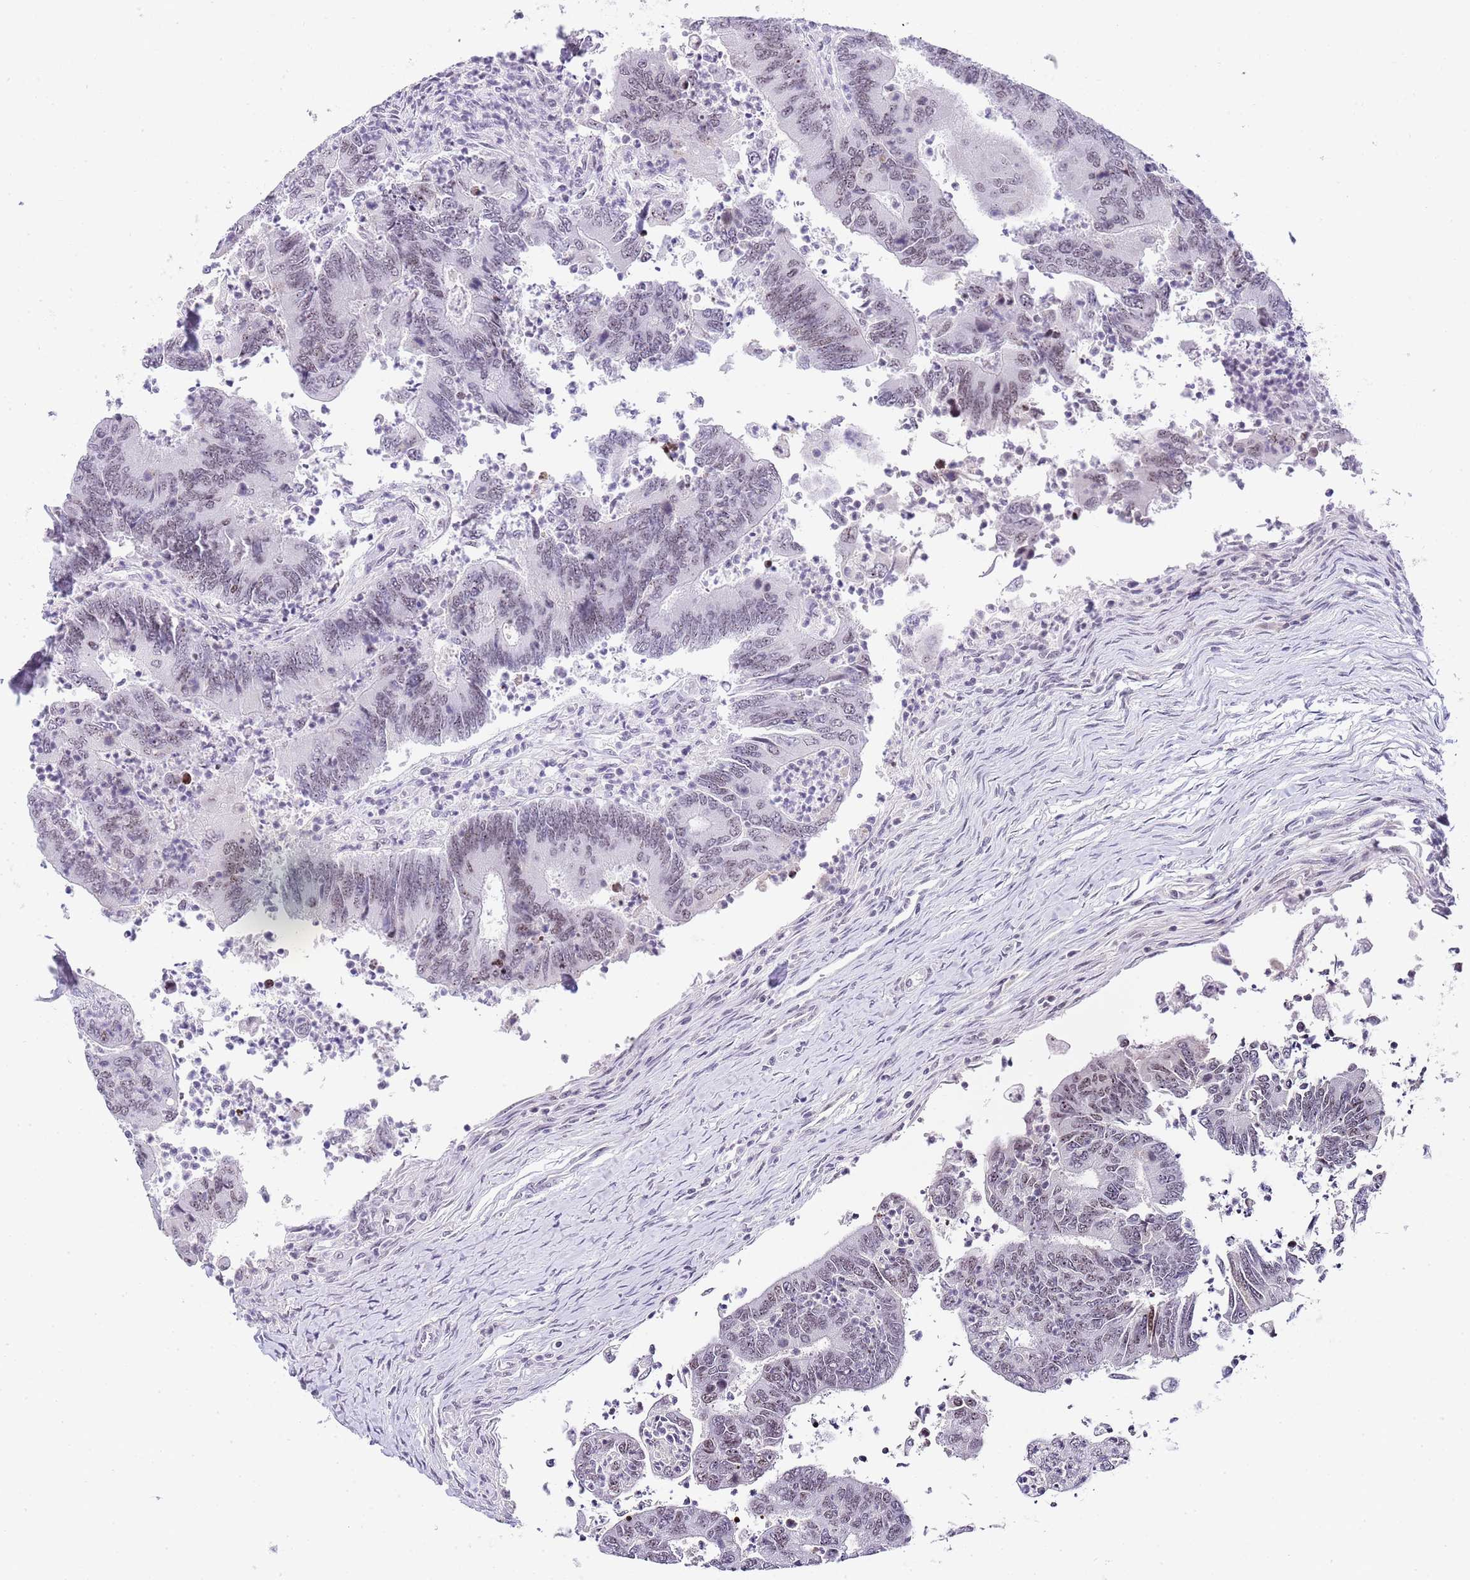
{"staining": {"intensity": "weak", "quantity": "<25%", "location": "nuclear"}, "tissue": "colorectal cancer", "cell_type": "Tumor cells", "image_type": "cancer", "snomed": [{"axis": "morphology", "description": "Adenocarcinoma, NOS"}, {"axis": "topography", "description": "Colon"}], "caption": "This is a photomicrograph of immunohistochemistry (IHC) staining of adenocarcinoma (colorectal), which shows no expression in tumor cells.", "gene": "NOP56", "patient": {"sex": "female", "age": 67}}